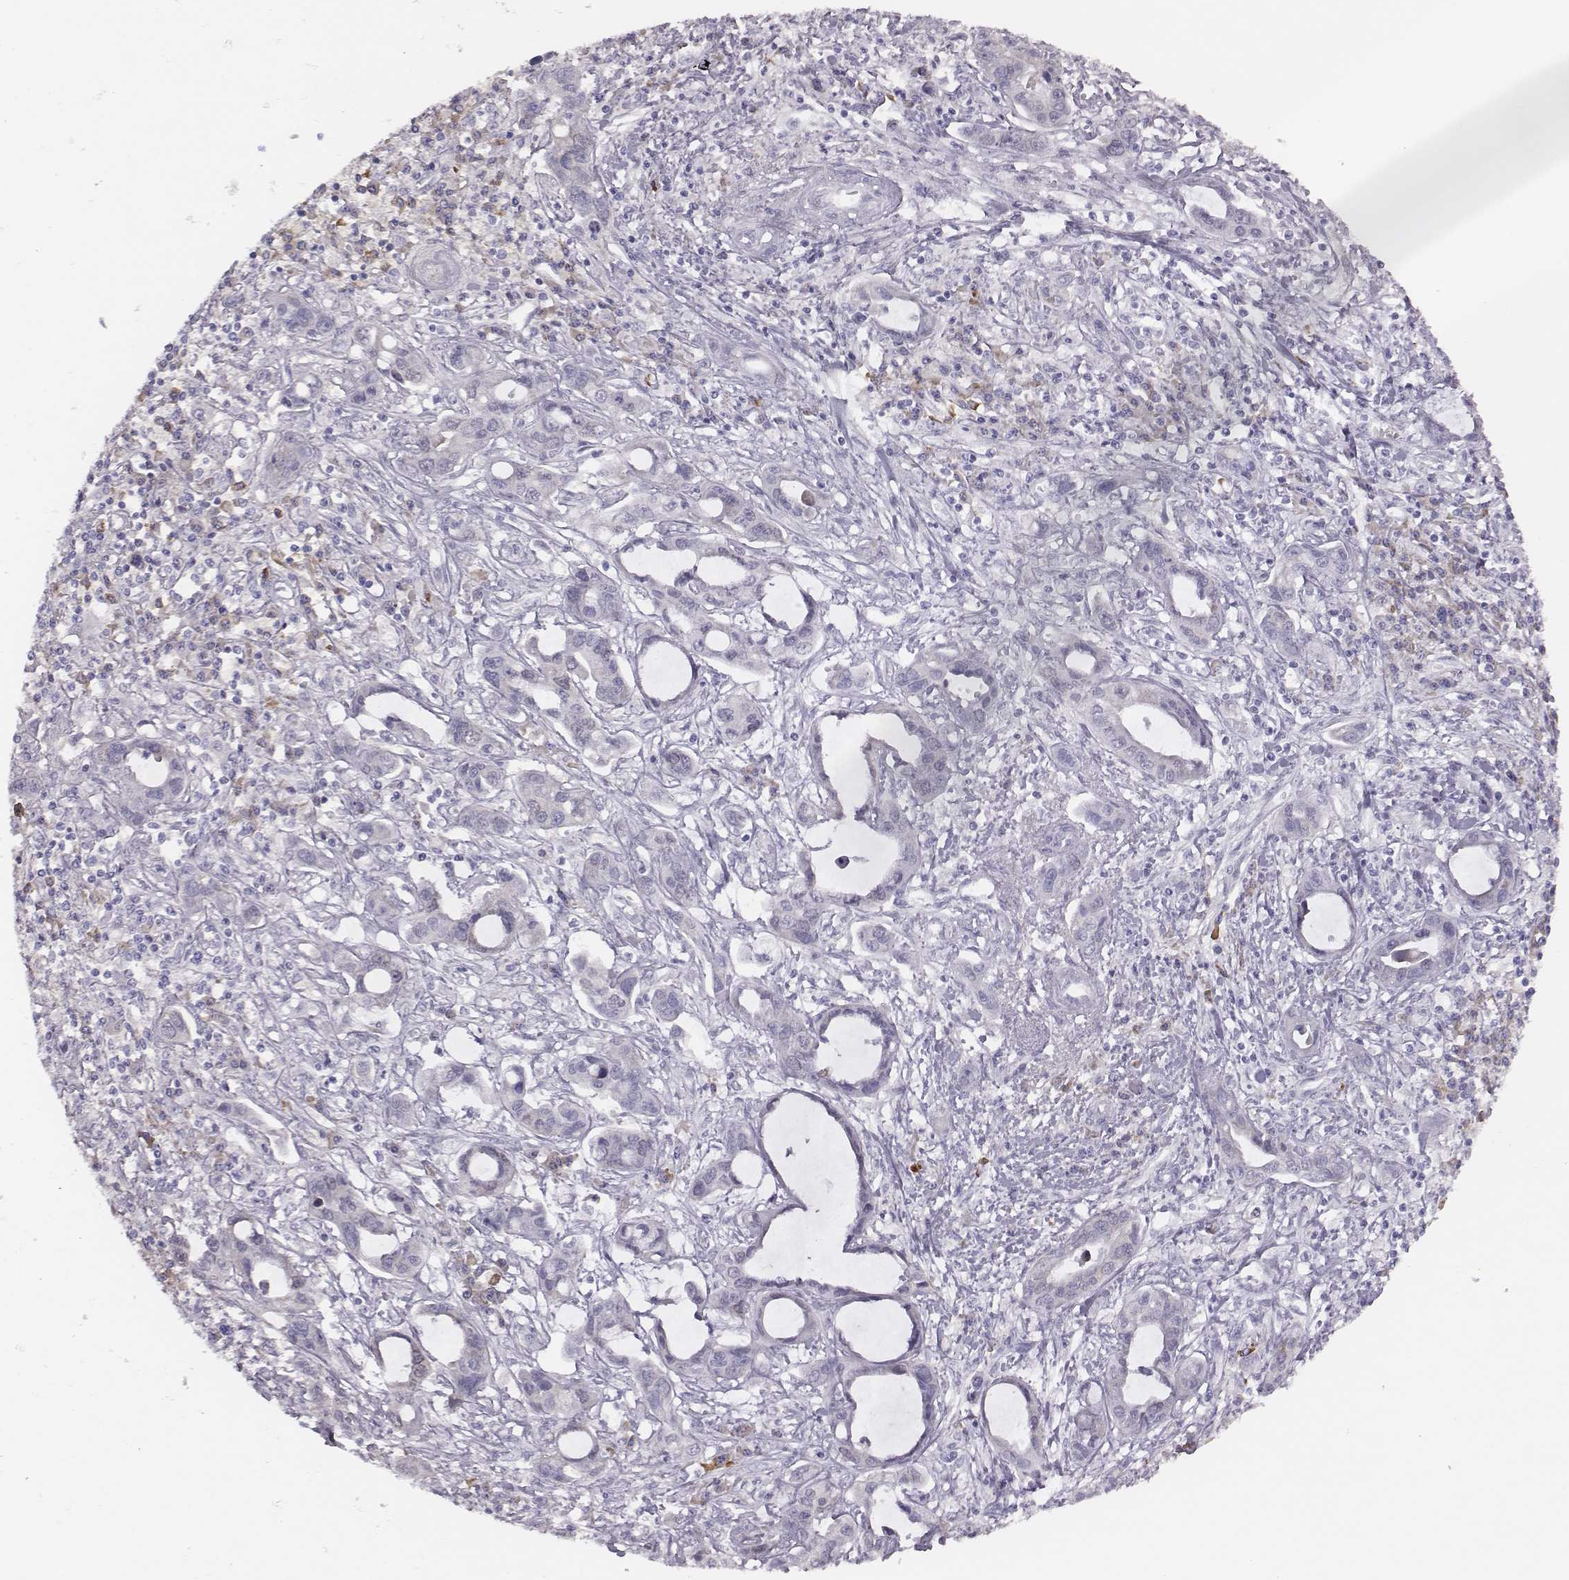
{"staining": {"intensity": "negative", "quantity": "none", "location": "none"}, "tissue": "liver cancer", "cell_type": "Tumor cells", "image_type": "cancer", "snomed": [{"axis": "morphology", "description": "Cholangiocarcinoma"}, {"axis": "topography", "description": "Liver"}], "caption": "Human liver cholangiocarcinoma stained for a protein using immunohistochemistry (IHC) demonstrates no expression in tumor cells.", "gene": "PBK", "patient": {"sex": "male", "age": 58}}